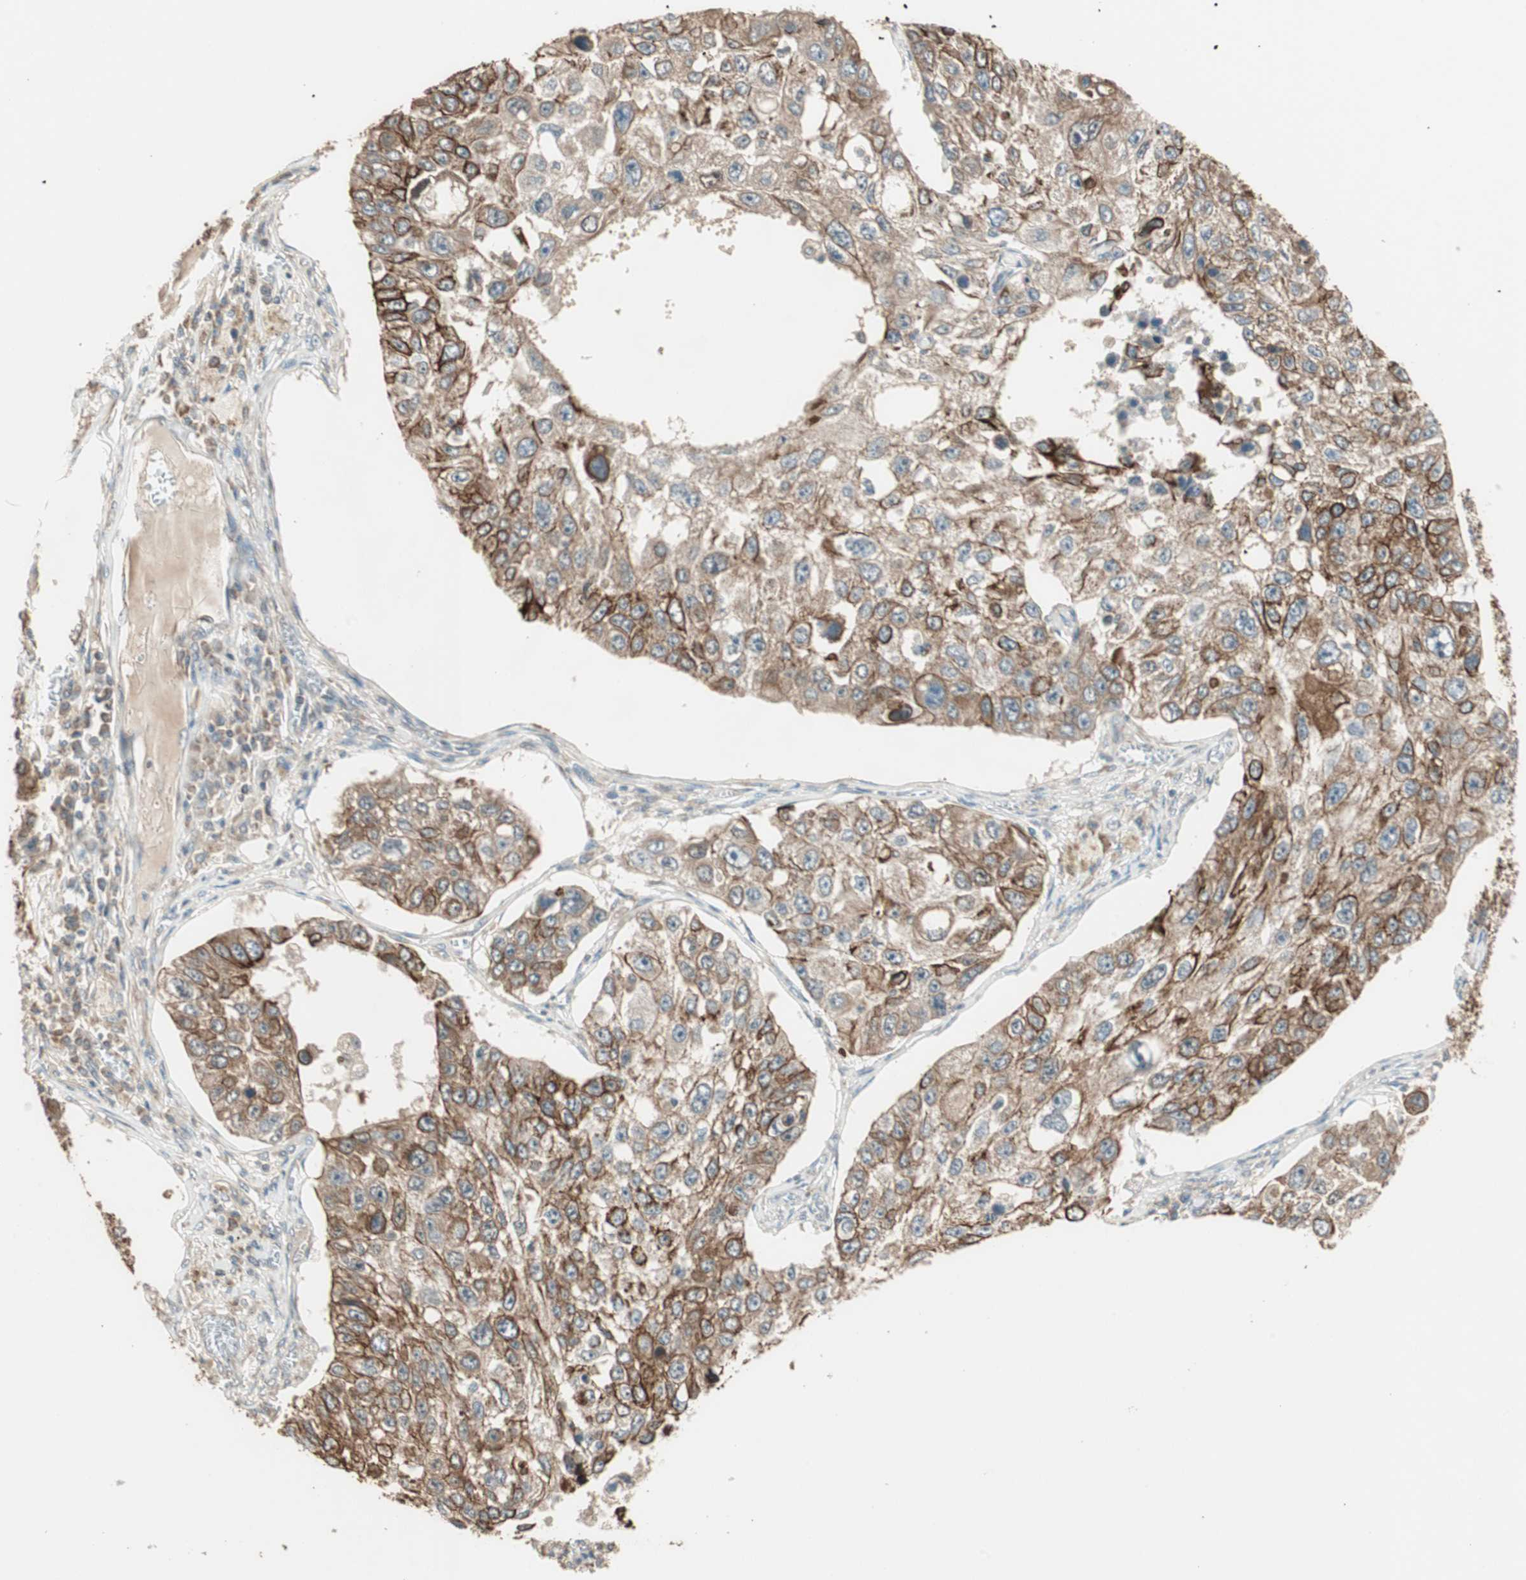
{"staining": {"intensity": "strong", "quantity": ">75%", "location": "cytoplasmic/membranous"}, "tissue": "lung cancer", "cell_type": "Tumor cells", "image_type": "cancer", "snomed": [{"axis": "morphology", "description": "Squamous cell carcinoma, NOS"}, {"axis": "topography", "description": "Lung"}], "caption": "Immunohistochemical staining of lung cancer (squamous cell carcinoma) shows high levels of strong cytoplasmic/membranous positivity in about >75% of tumor cells. (DAB (3,3'-diaminobenzidine) IHC, brown staining for protein, blue staining for nuclei).", "gene": "TRIM21", "patient": {"sex": "male", "age": 71}}